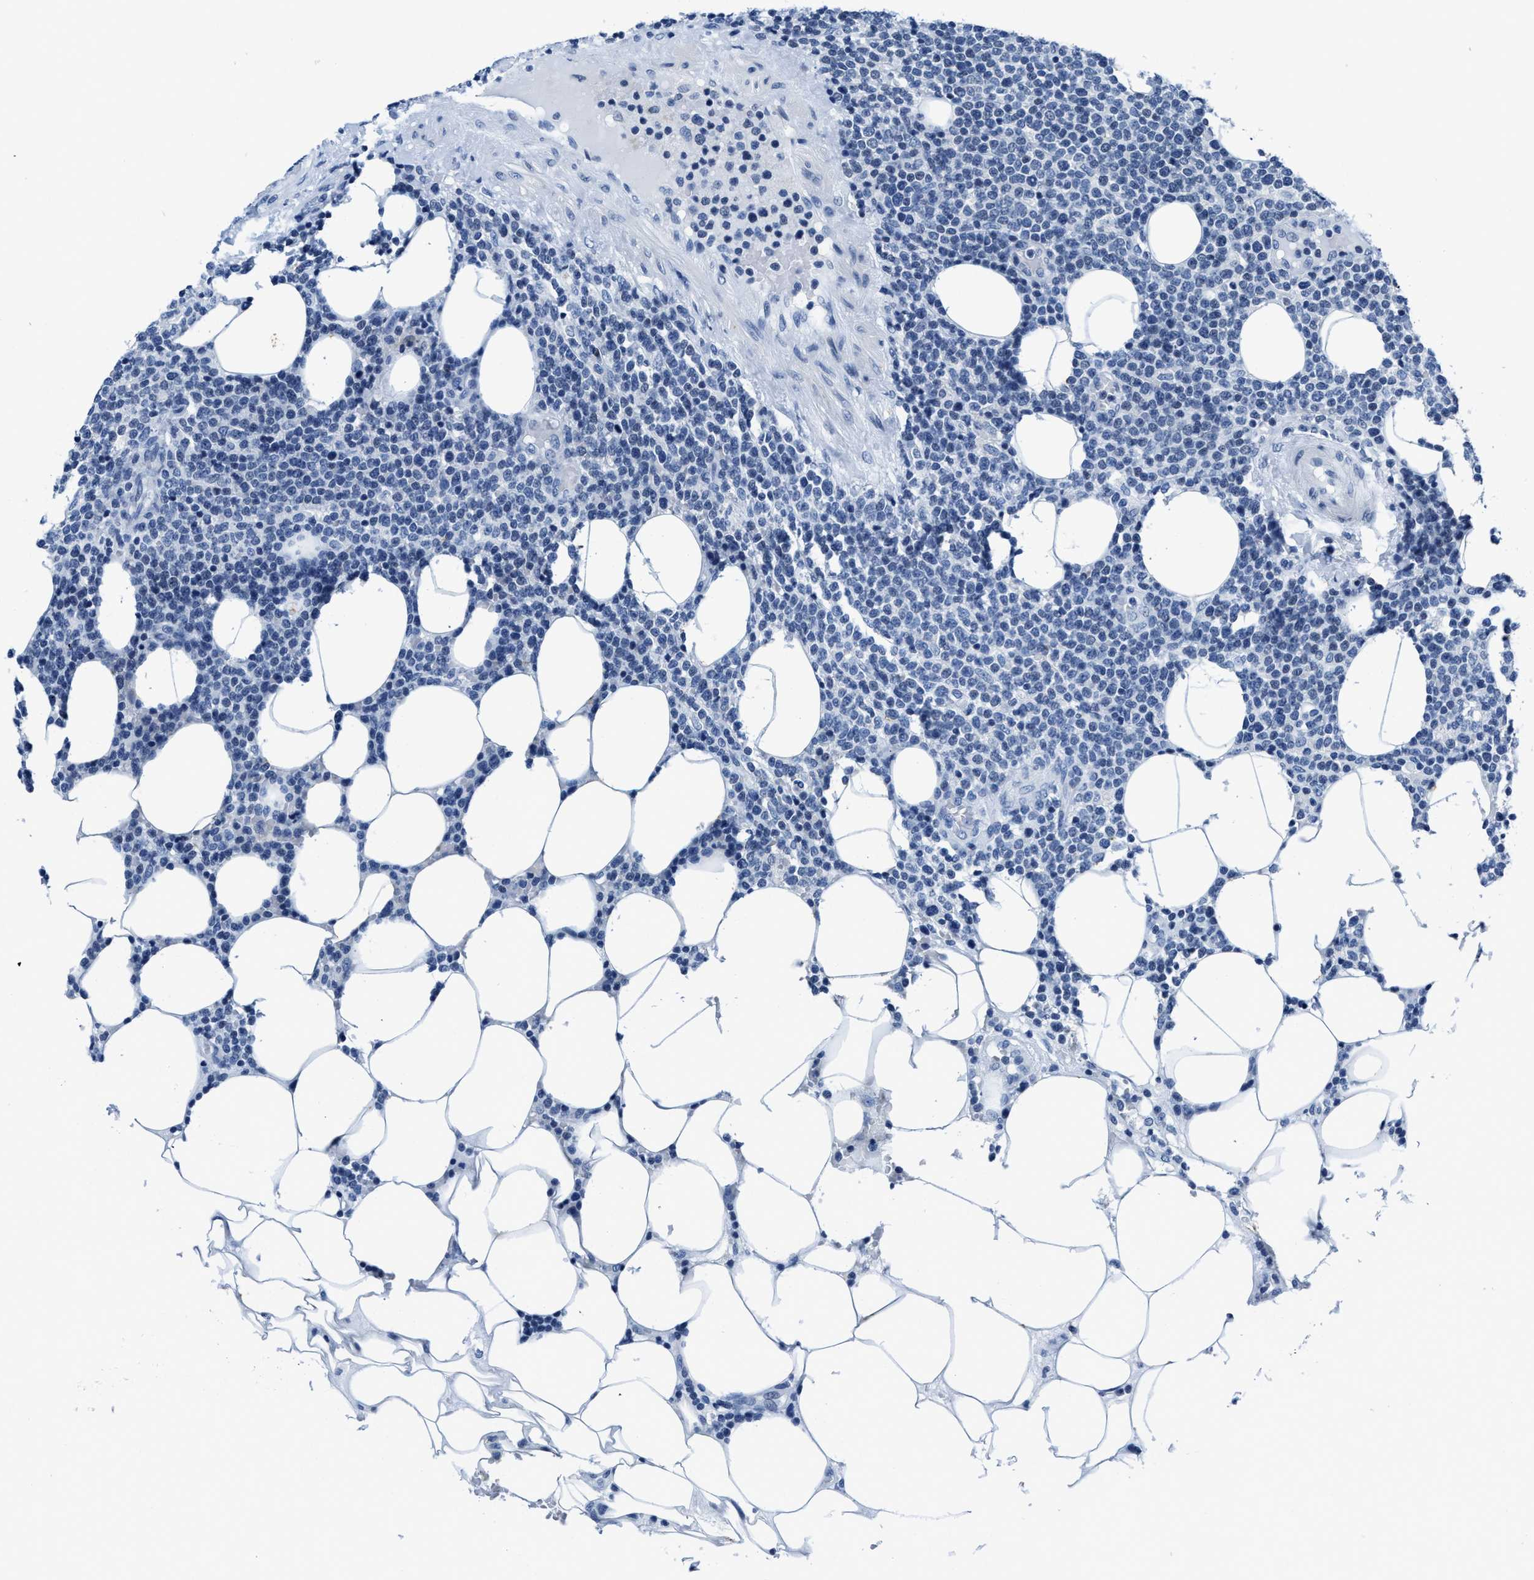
{"staining": {"intensity": "negative", "quantity": "none", "location": "none"}, "tissue": "lymphoma", "cell_type": "Tumor cells", "image_type": "cancer", "snomed": [{"axis": "morphology", "description": "Malignant lymphoma, non-Hodgkin's type, High grade"}, {"axis": "topography", "description": "Lymph node"}], "caption": "Immunohistochemical staining of high-grade malignant lymphoma, non-Hodgkin's type reveals no significant positivity in tumor cells. (Brightfield microscopy of DAB (3,3'-diaminobenzidine) IHC at high magnification).", "gene": "ASZ1", "patient": {"sex": "male", "age": 61}}